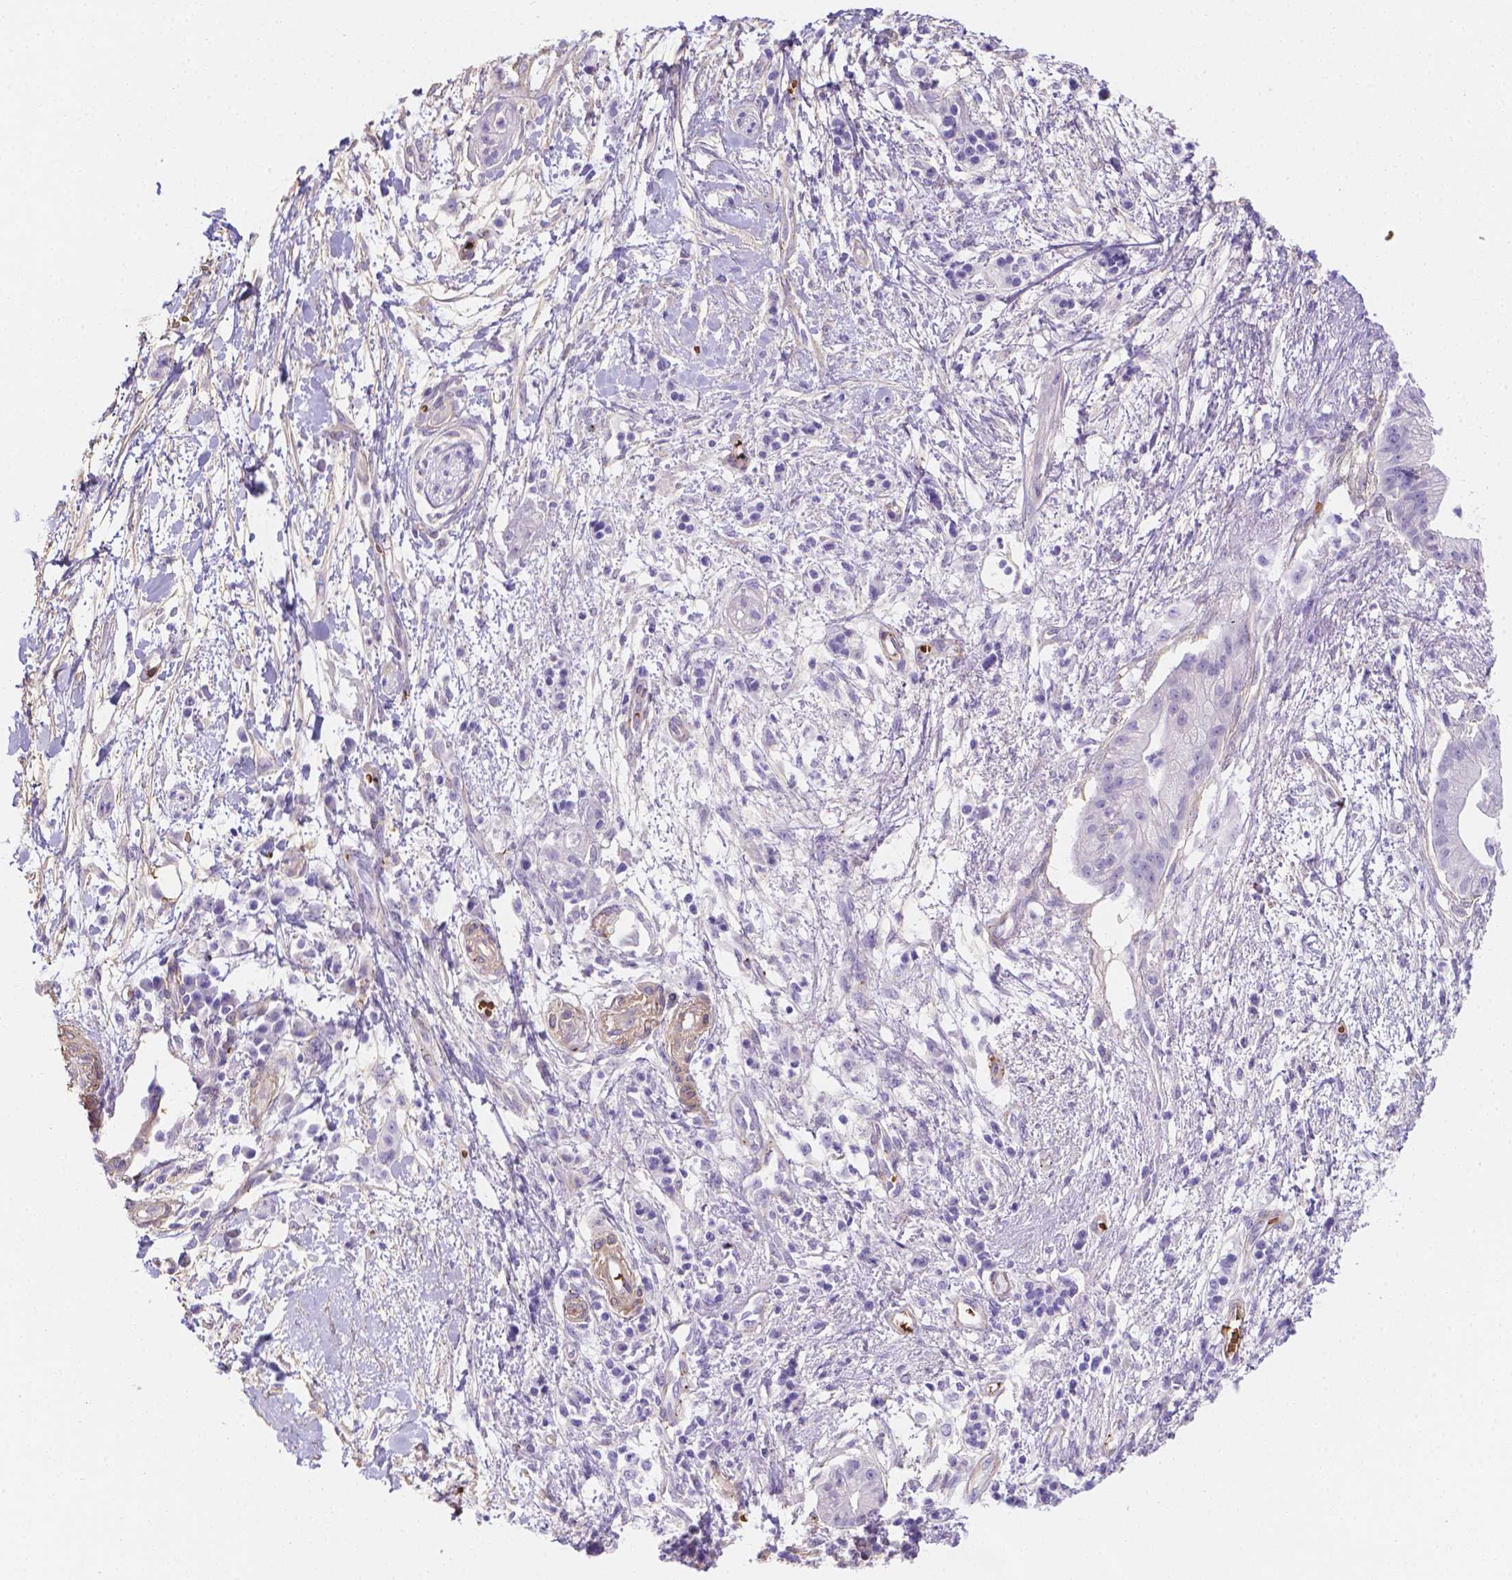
{"staining": {"intensity": "negative", "quantity": "none", "location": "none"}, "tissue": "pancreatic cancer", "cell_type": "Tumor cells", "image_type": "cancer", "snomed": [{"axis": "morphology", "description": "Normal tissue, NOS"}, {"axis": "morphology", "description": "Adenocarcinoma, NOS"}, {"axis": "topography", "description": "Lymph node"}, {"axis": "topography", "description": "Pancreas"}], "caption": "Tumor cells show no significant staining in adenocarcinoma (pancreatic).", "gene": "SLC40A1", "patient": {"sex": "female", "age": 58}}